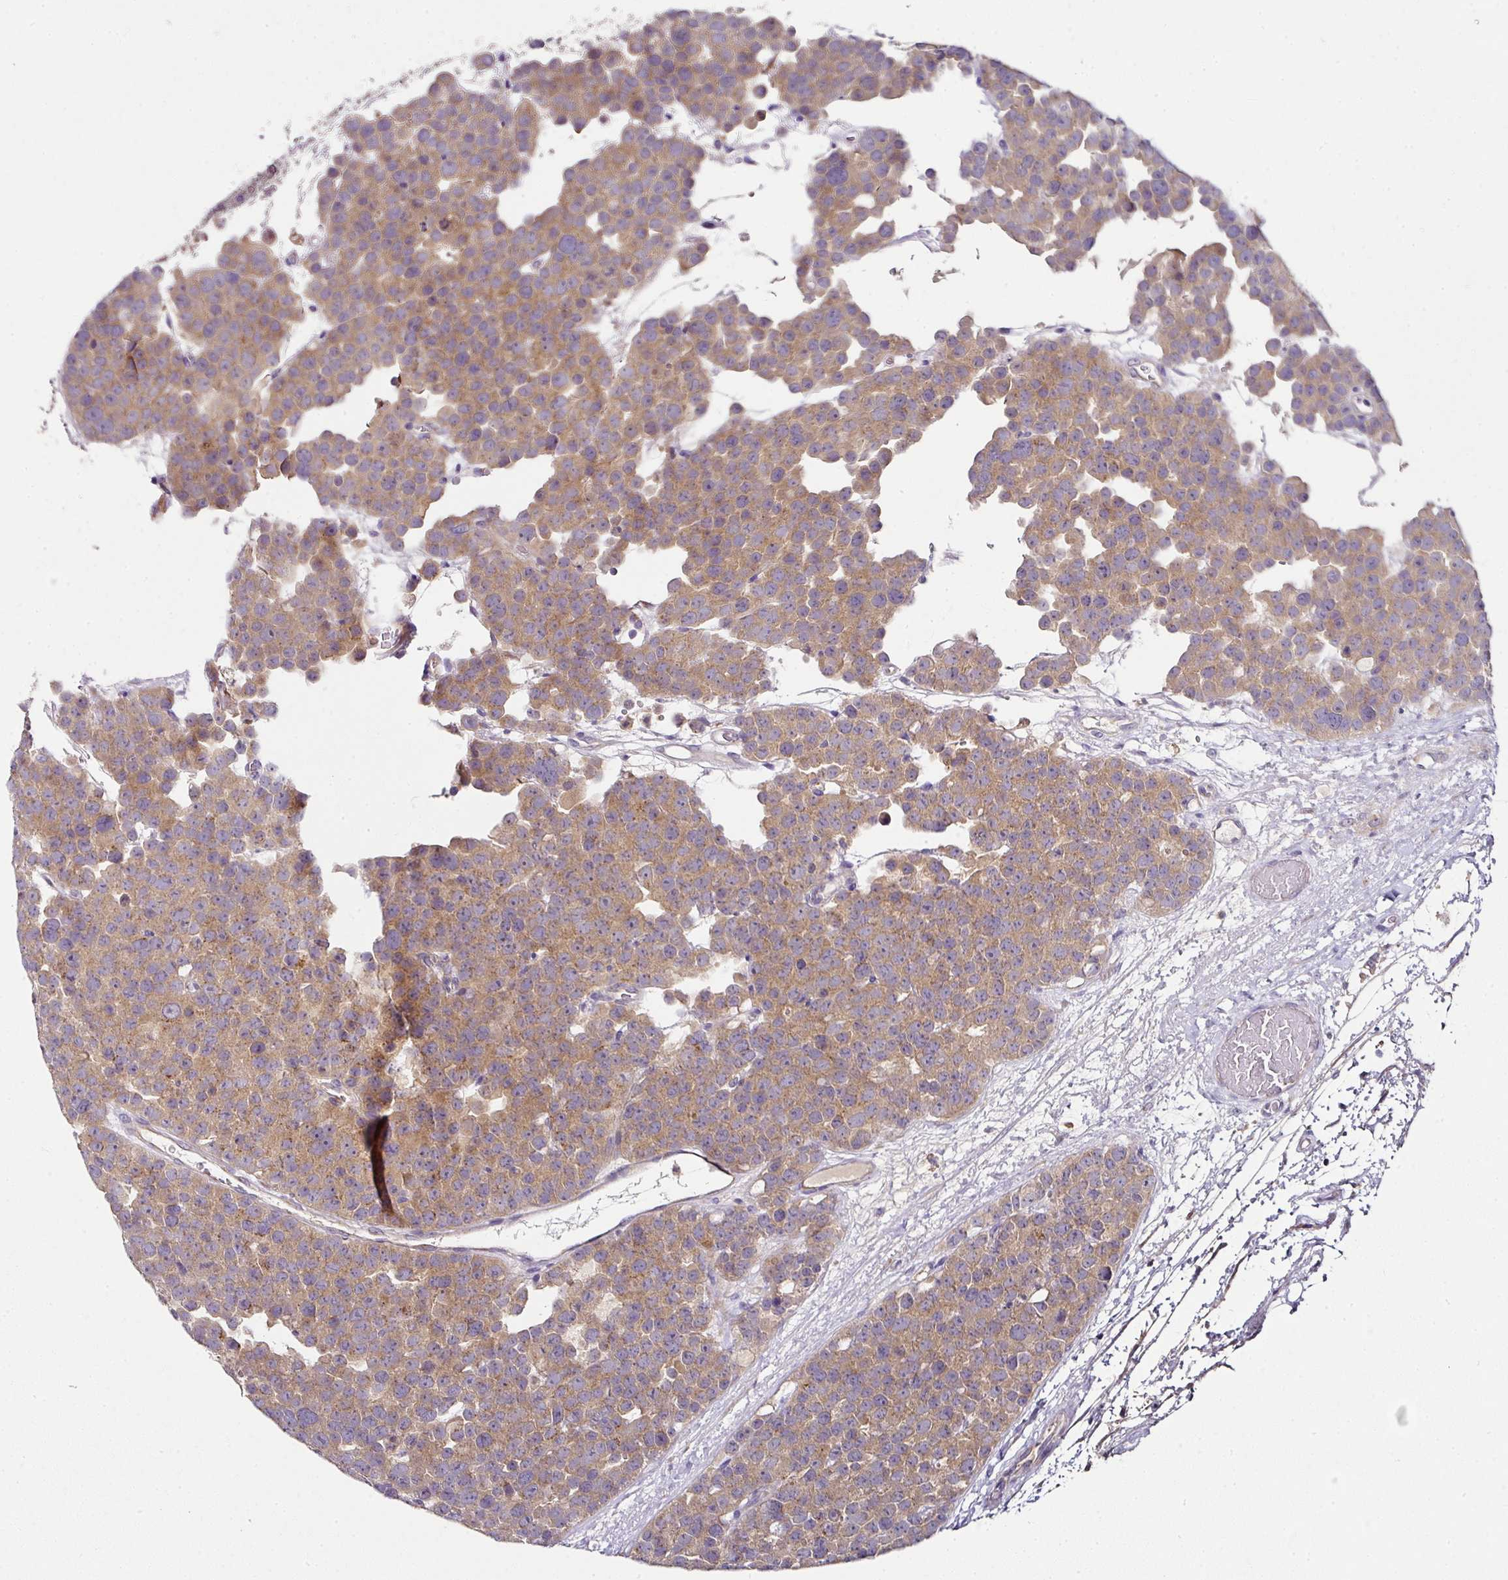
{"staining": {"intensity": "moderate", "quantity": ">75%", "location": "cytoplasmic/membranous"}, "tissue": "testis cancer", "cell_type": "Tumor cells", "image_type": "cancer", "snomed": [{"axis": "morphology", "description": "Seminoma, NOS"}, {"axis": "topography", "description": "Testis"}], "caption": "This image displays immunohistochemistry staining of testis cancer, with medium moderate cytoplasmic/membranous staining in approximately >75% of tumor cells.", "gene": "SKIC2", "patient": {"sex": "male", "age": 71}}